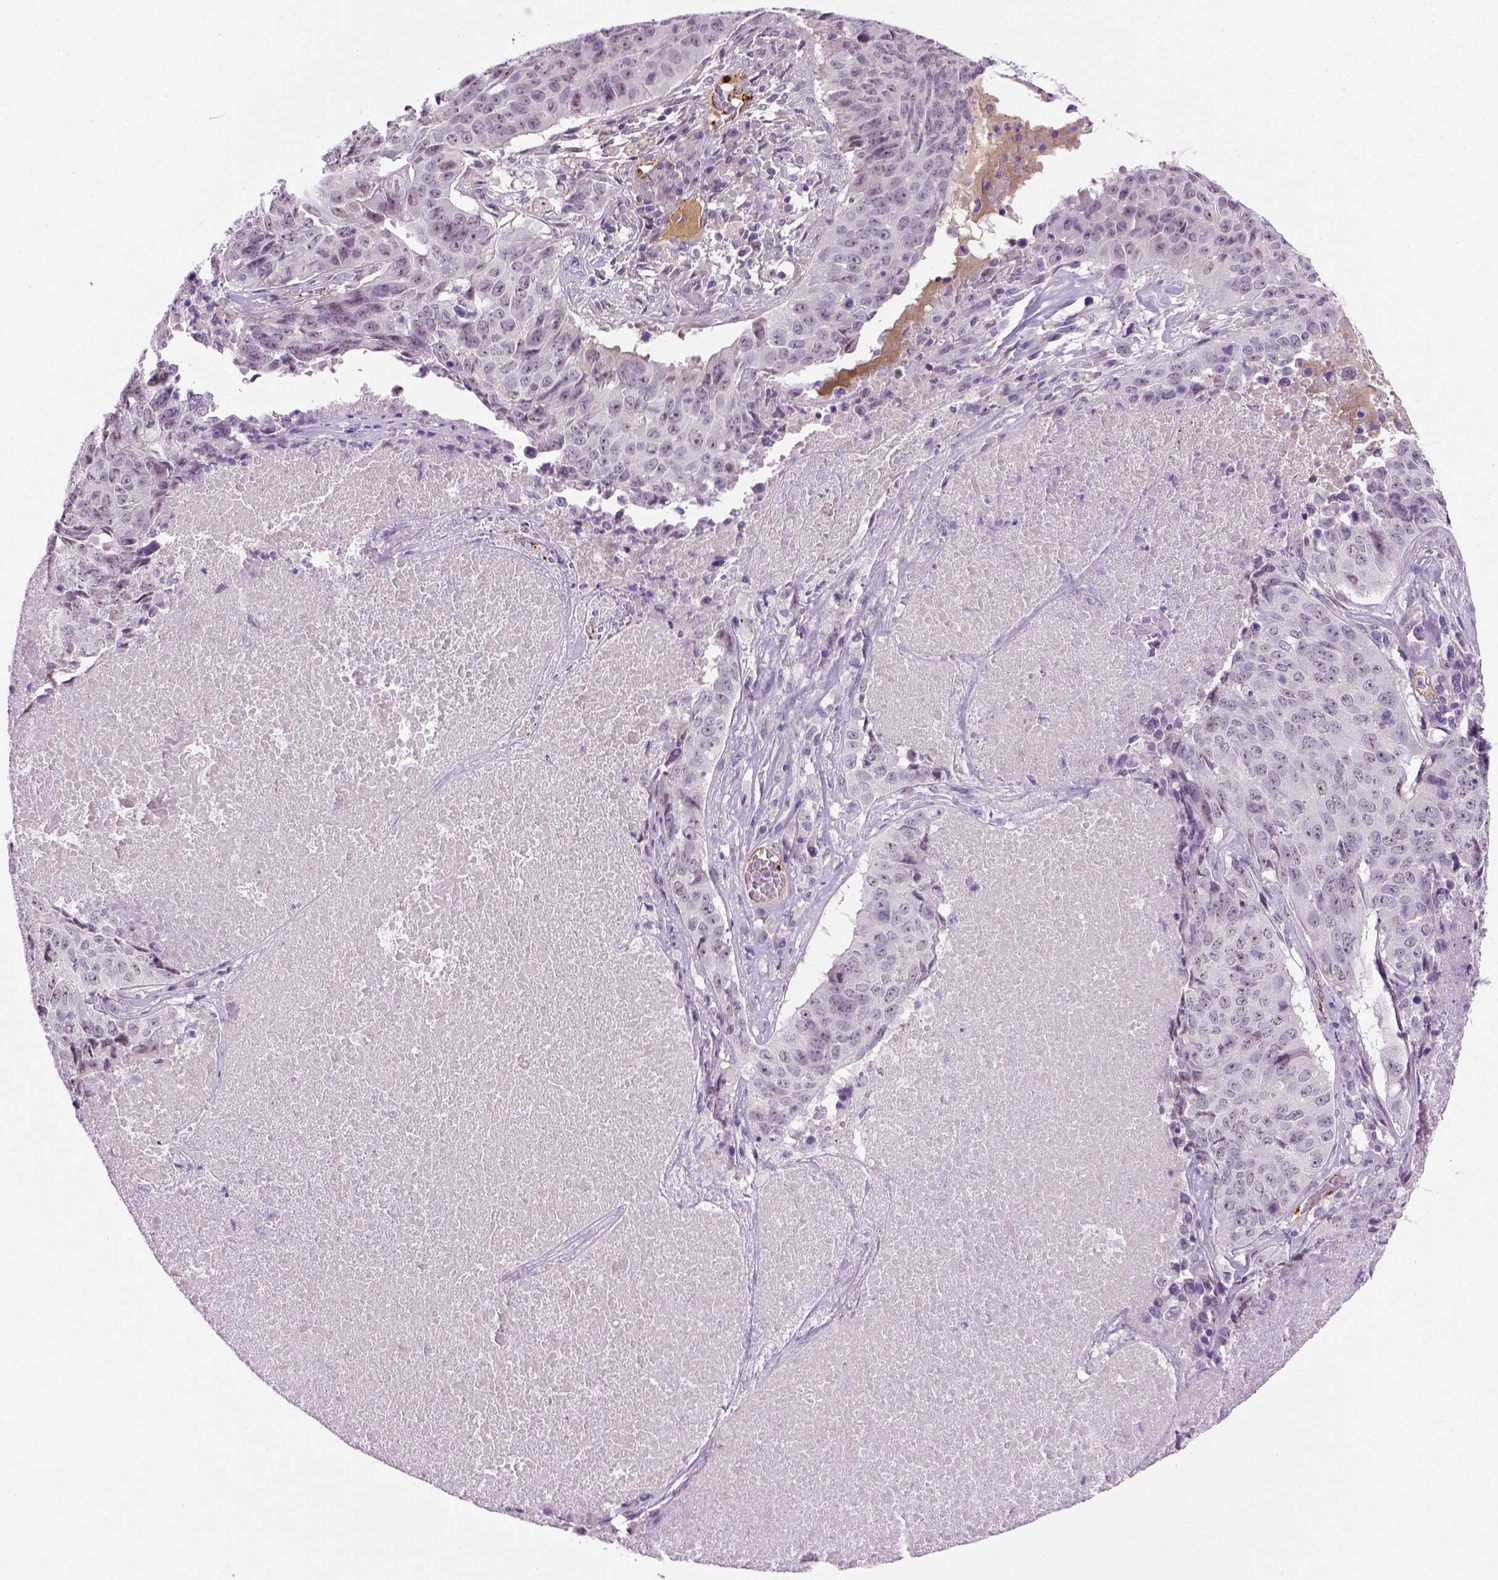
{"staining": {"intensity": "negative", "quantity": "none", "location": "none"}, "tissue": "lung cancer", "cell_type": "Tumor cells", "image_type": "cancer", "snomed": [{"axis": "morphology", "description": "Normal tissue, NOS"}, {"axis": "morphology", "description": "Squamous cell carcinoma, NOS"}, {"axis": "topography", "description": "Bronchus"}, {"axis": "topography", "description": "Lung"}], "caption": "Image shows no protein positivity in tumor cells of lung cancer (squamous cell carcinoma) tissue.", "gene": "VWF", "patient": {"sex": "male", "age": 64}}